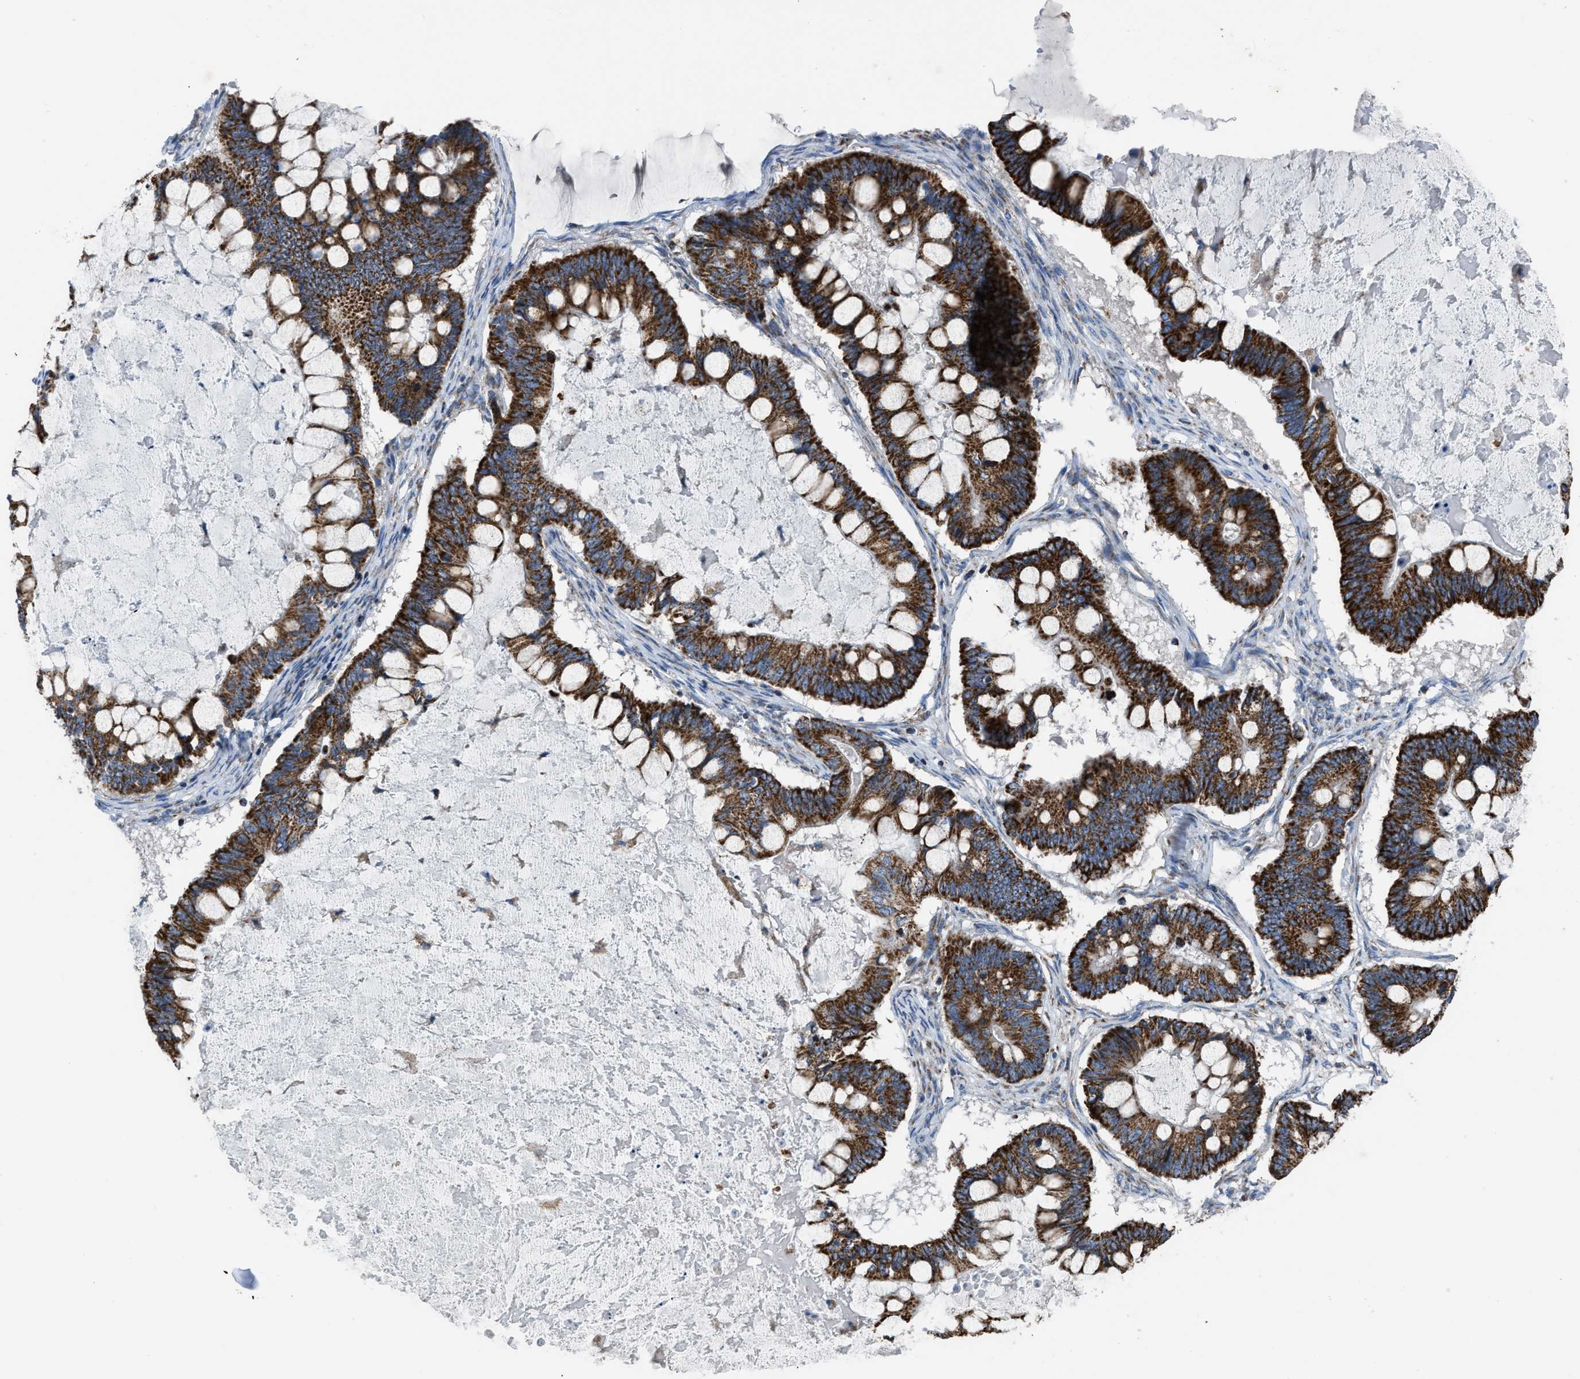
{"staining": {"intensity": "strong", "quantity": ">75%", "location": "cytoplasmic/membranous"}, "tissue": "ovarian cancer", "cell_type": "Tumor cells", "image_type": "cancer", "snomed": [{"axis": "morphology", "description": "Cystadenocarcinoma, mucinous, NOS"}, {"axis": "topography", "description": "Ovary"}], "caption": "Tumor cells display high levels of strong cytoplasmic/membranous staining in approximately >75% of cells in human ovarian cancer.", "gene": "ETFB", "patient": {"sex": "female", "age": 61}}